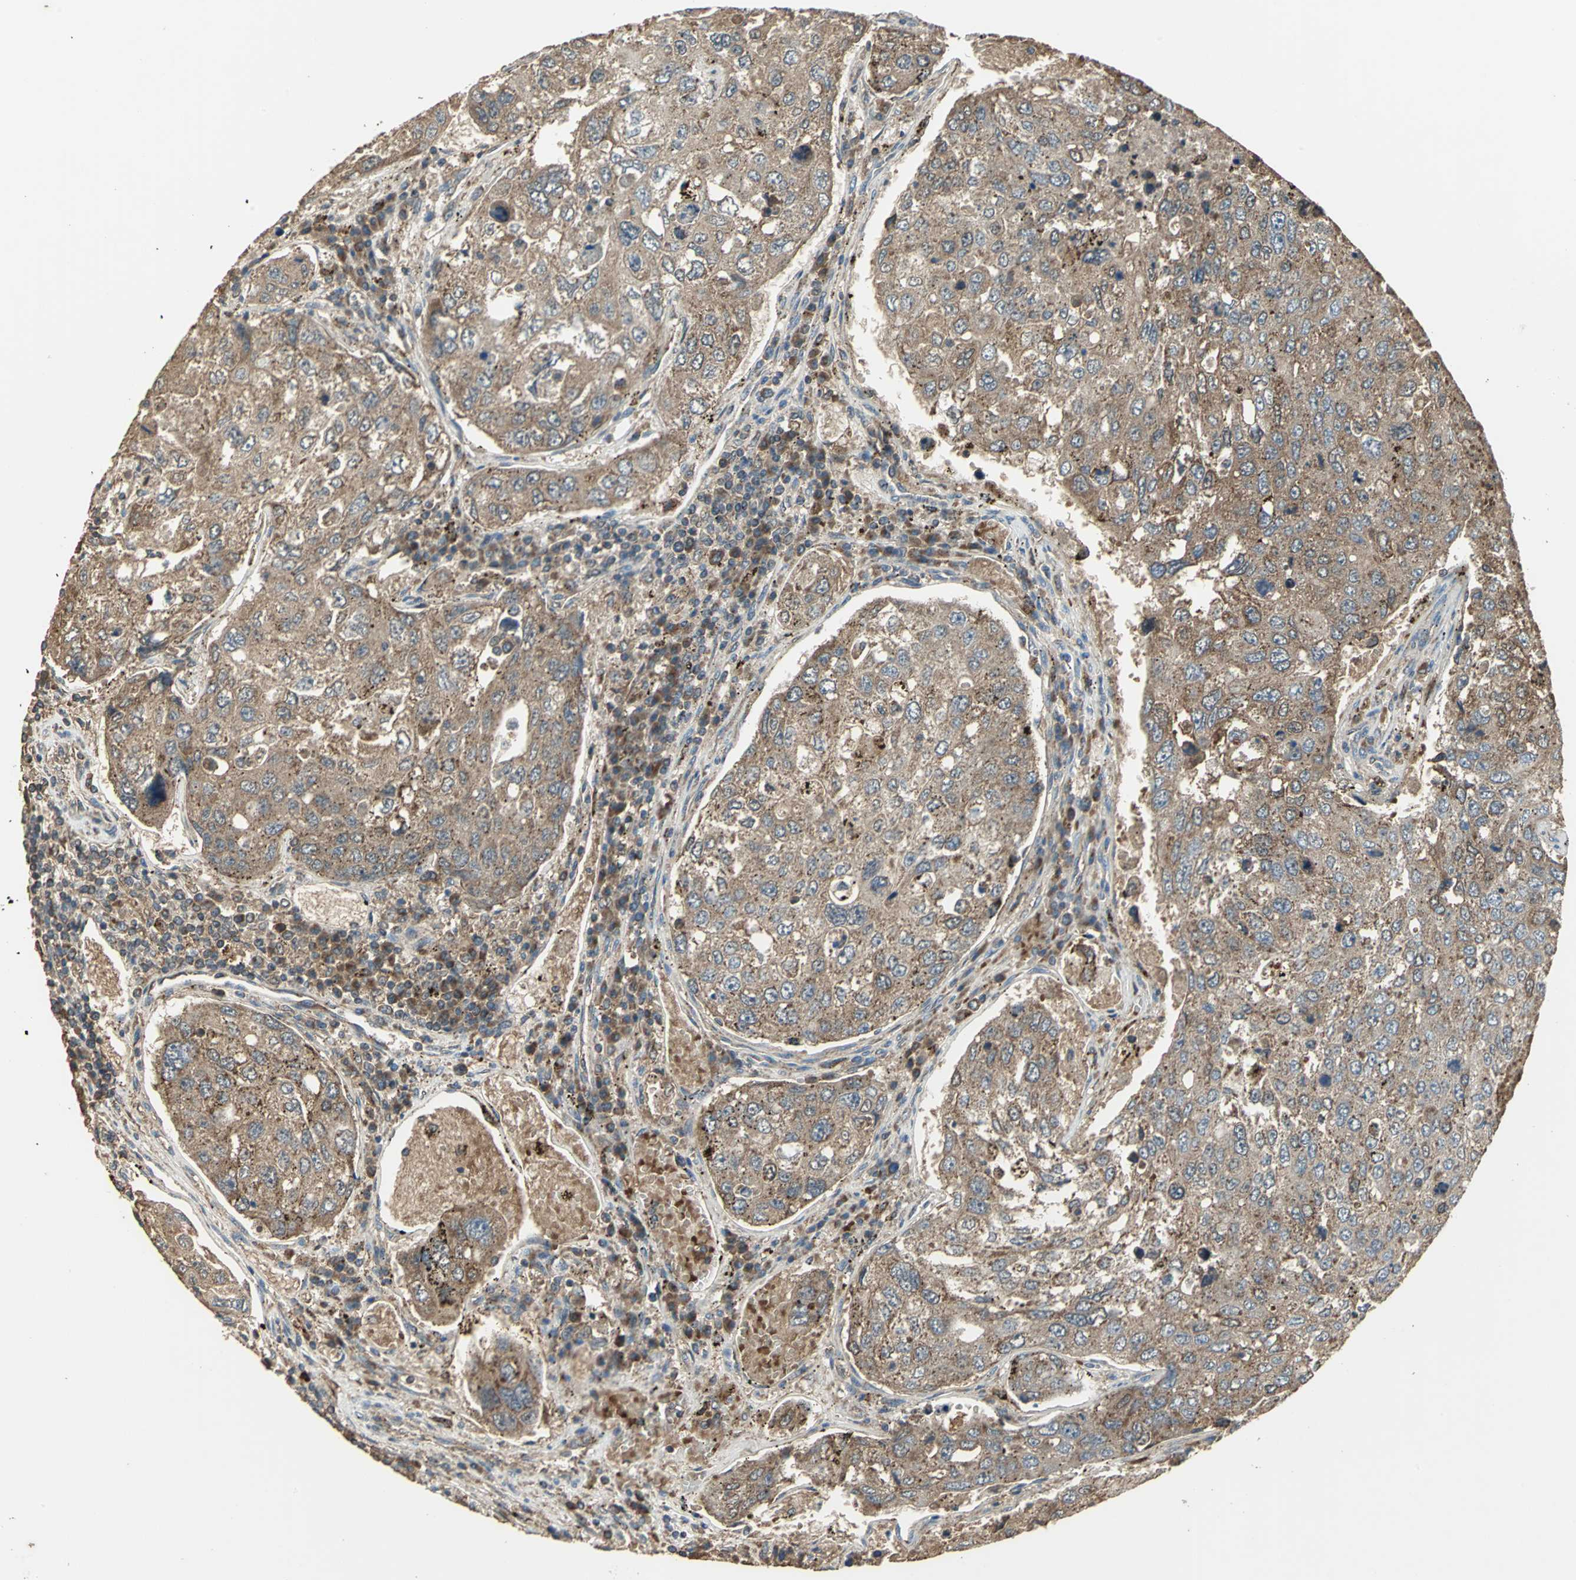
{"staining": {"intensity": "moderate", "quantity": ">75%", "location": "cytoplasmic/membranous"}, "tissue": "urothelial cancer", "cell_type": "Tumor cells", "image_type": "cancer", "snomed": [{"axis": "morphology", "description": "Urothelial carcinoma, High grade"}, {"axis": "topography", "description": "Lymph node"}, {"axis": "topography", "description": "Urinary bladder"}], "caption": "Approximately >75% of tumor cells in human urothelial cancer reveal moderate cytoplasmic/membranous protein positivity as visualized by brown immunohistochemical staining.", "gene": "POLRMT", "patient": {"sex": "male", "age": 51}}